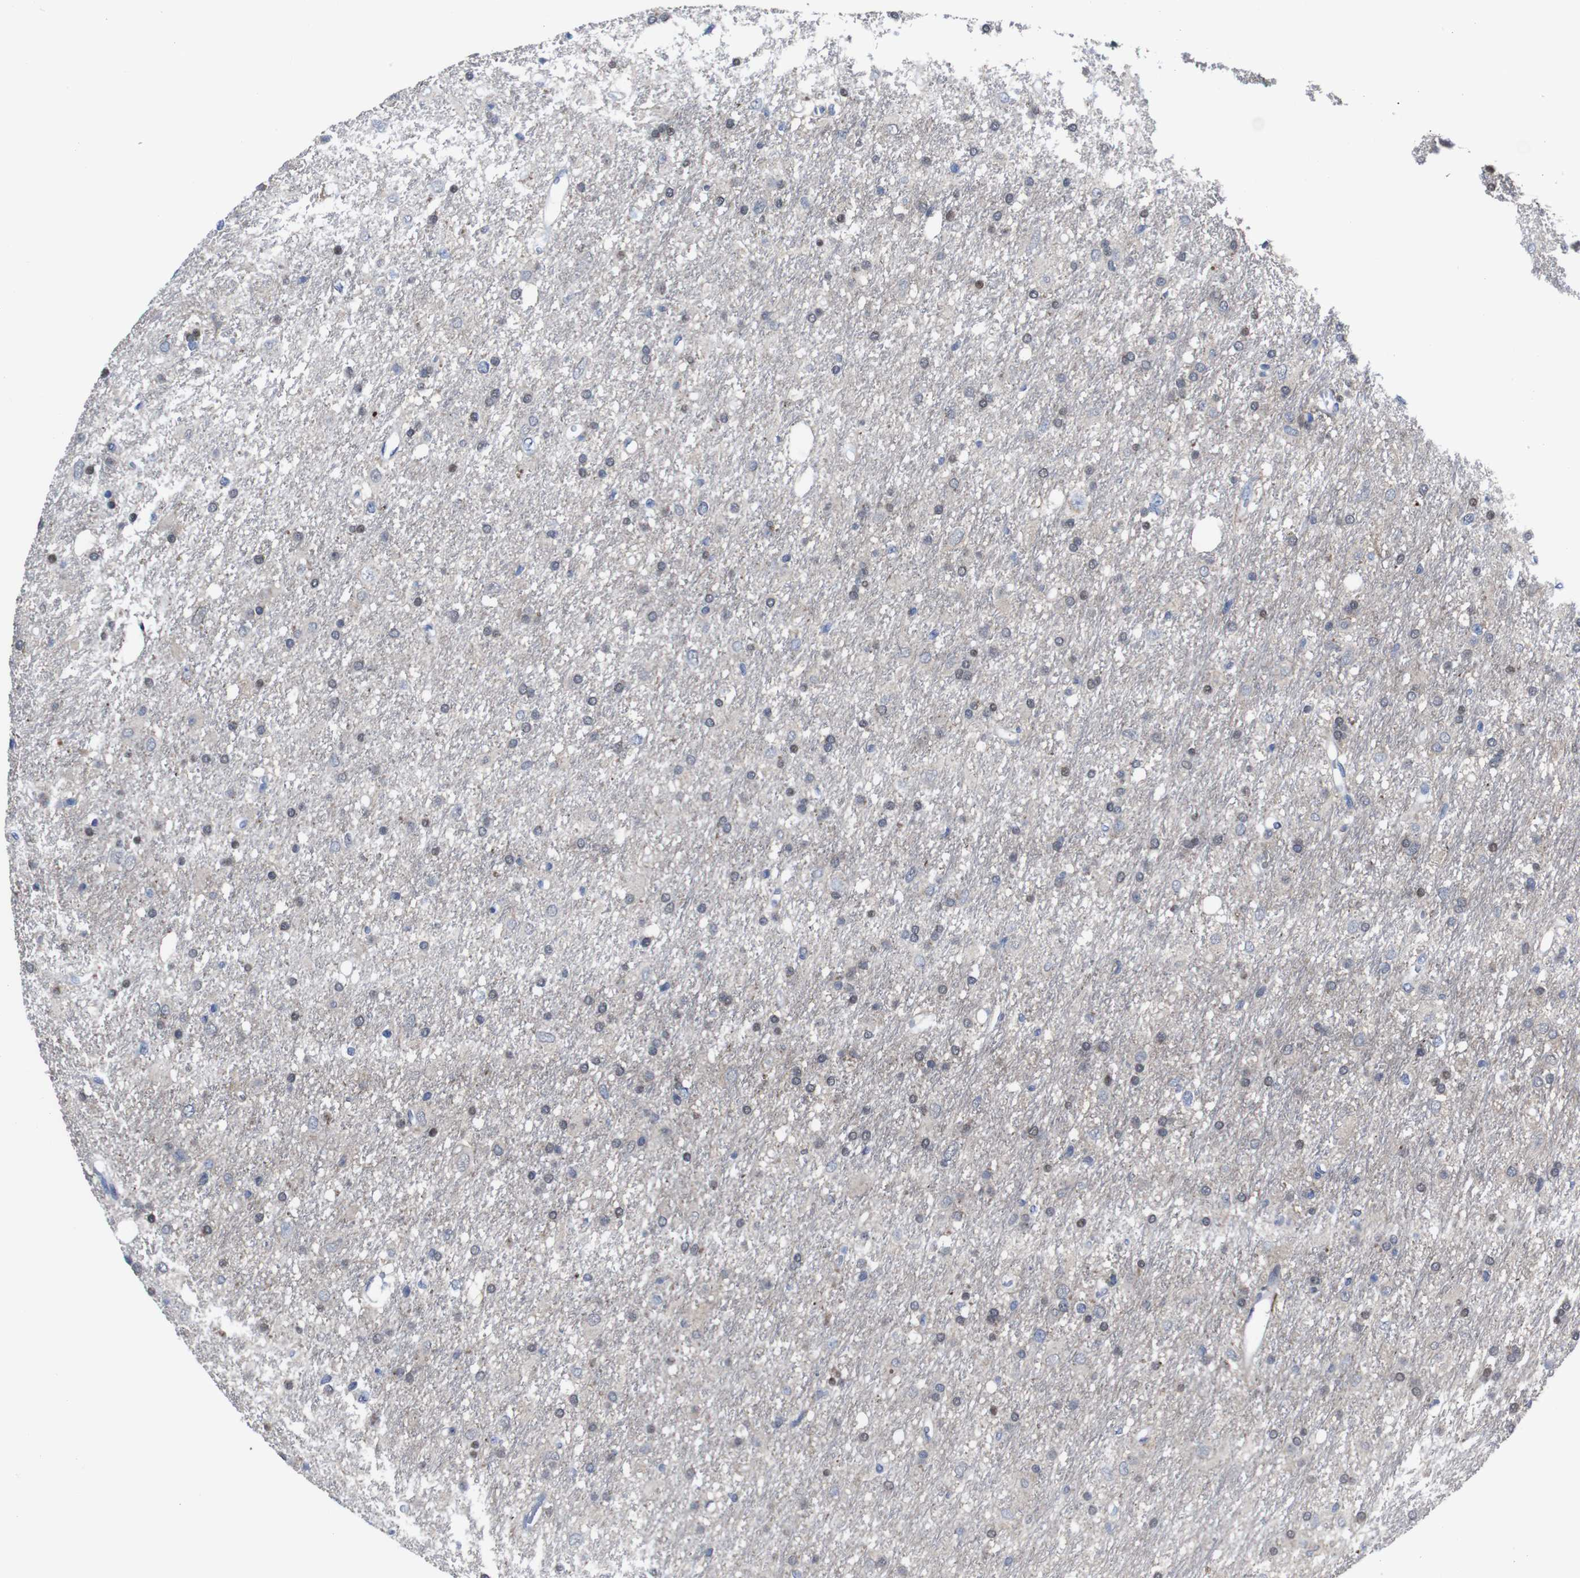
{"staining": {"intensity": "weak", "quantity": "<25%", "location": "cytoplasmic/membranous"}, "tissue": "glioma", "cell_type": "Tumor cells", "image_type": "cancer", "snomed": [{"axis": "morphology", "description": "Glioma, malignant, Low grade"}, {"axis": "topography", "description": "Brain"}], "caption": "Immunohistochemical staining of human malignant low-grade glioma demonstrates no significant staining in tumor cells.", "gene": "SEMA4B", "patient": {"sex": "male", "age": 77}}